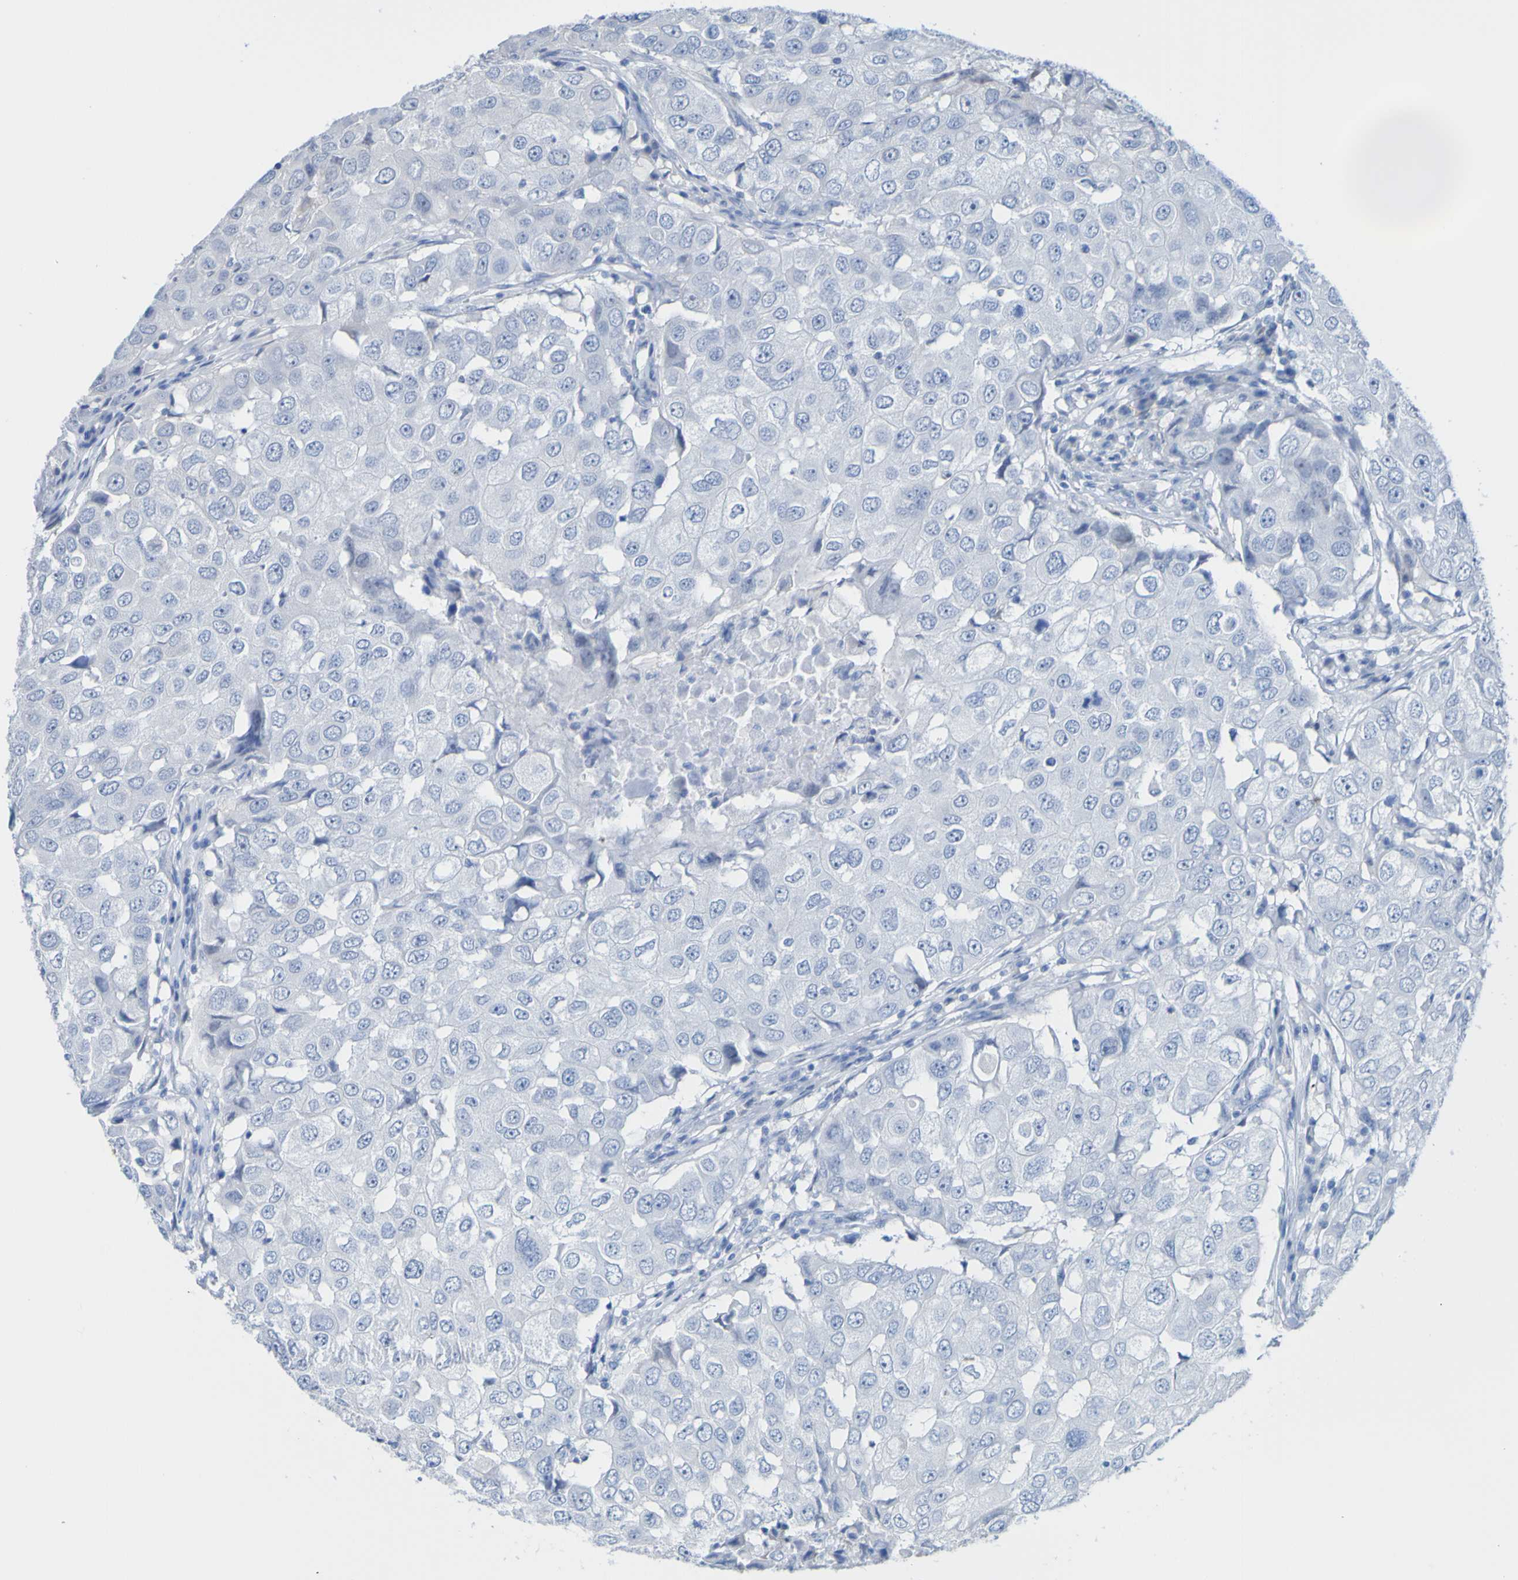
{"staining": {"intensity": "negative", "quantity": "none", "location": "none"}, "tissue": "breast cancer", "cell_type": "Tumor cells", "image_type": "cancer", "snomed": [{"axis": "morphology", "description": "Duct carcinoma"}, {"axis": "topography", "description": "Breast"}], "caption": "High power microscopy image of an immunohistochemistry (IHC) micrograph of breast infiltrating ductal carcinoma, revealing no significant staining in tumor cells.", "gene": "ACMSD", "patient": {"sex": "female", "age": 27}}